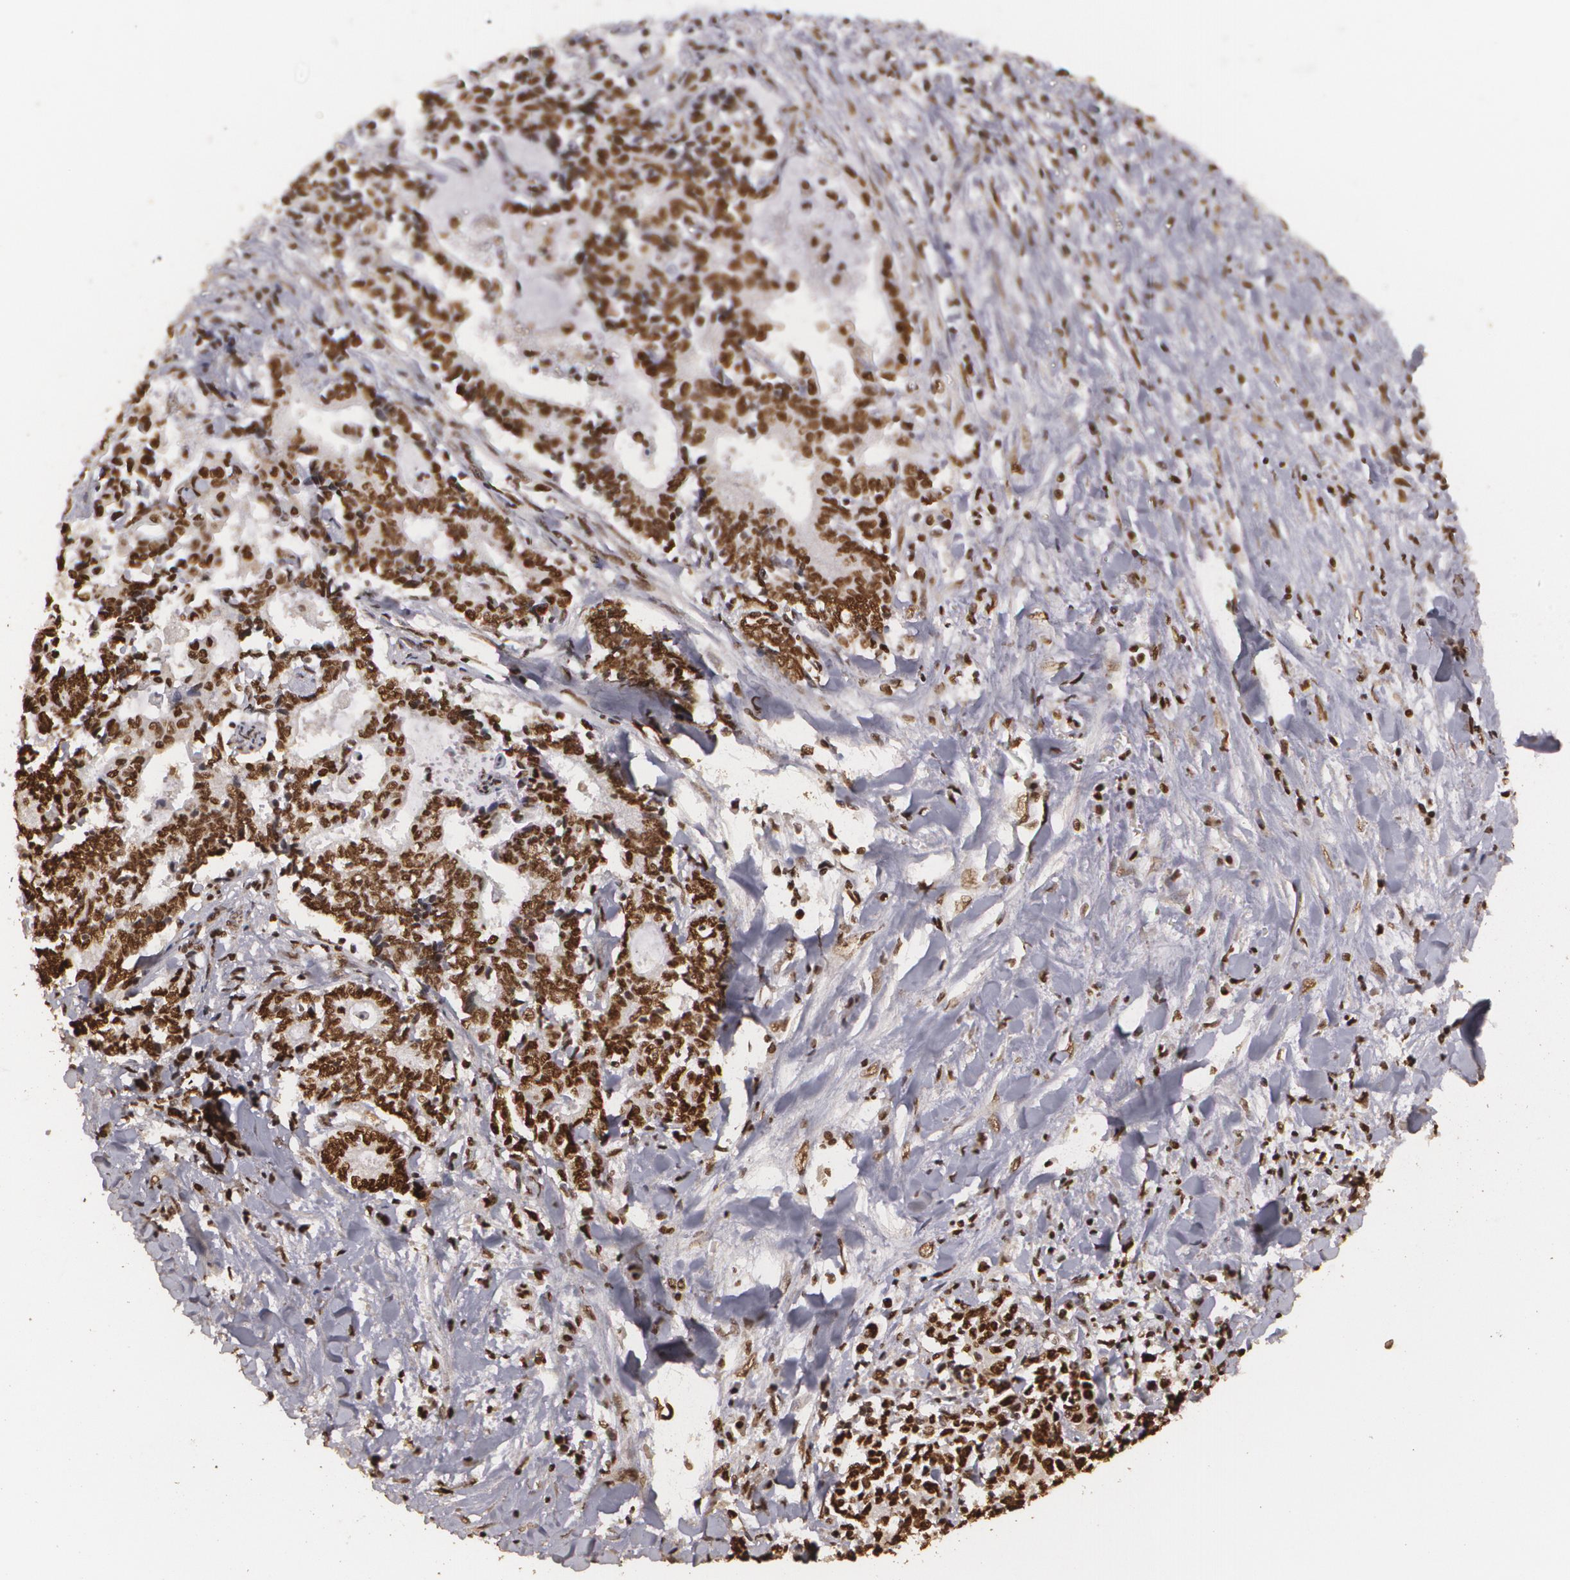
{"staining": {"intensity": "strong", "quantity": ">75%", "location": "nuclear"}, "tissue": "liver cancer", "cell_type": "Tumor cells", "image_type": "cancer", "snomed": [{"axis": "morphology", "description": "Cholangiocarcinoma"}, {"axis": "topography", "description": "Liver"}], "caption": "Liver cancer stained with a brown dye shows strong nuclear positive expression in about >75% of tumor cells.", "gene": "RCOR1", "patient": {"sex": "male", "age": 57}}